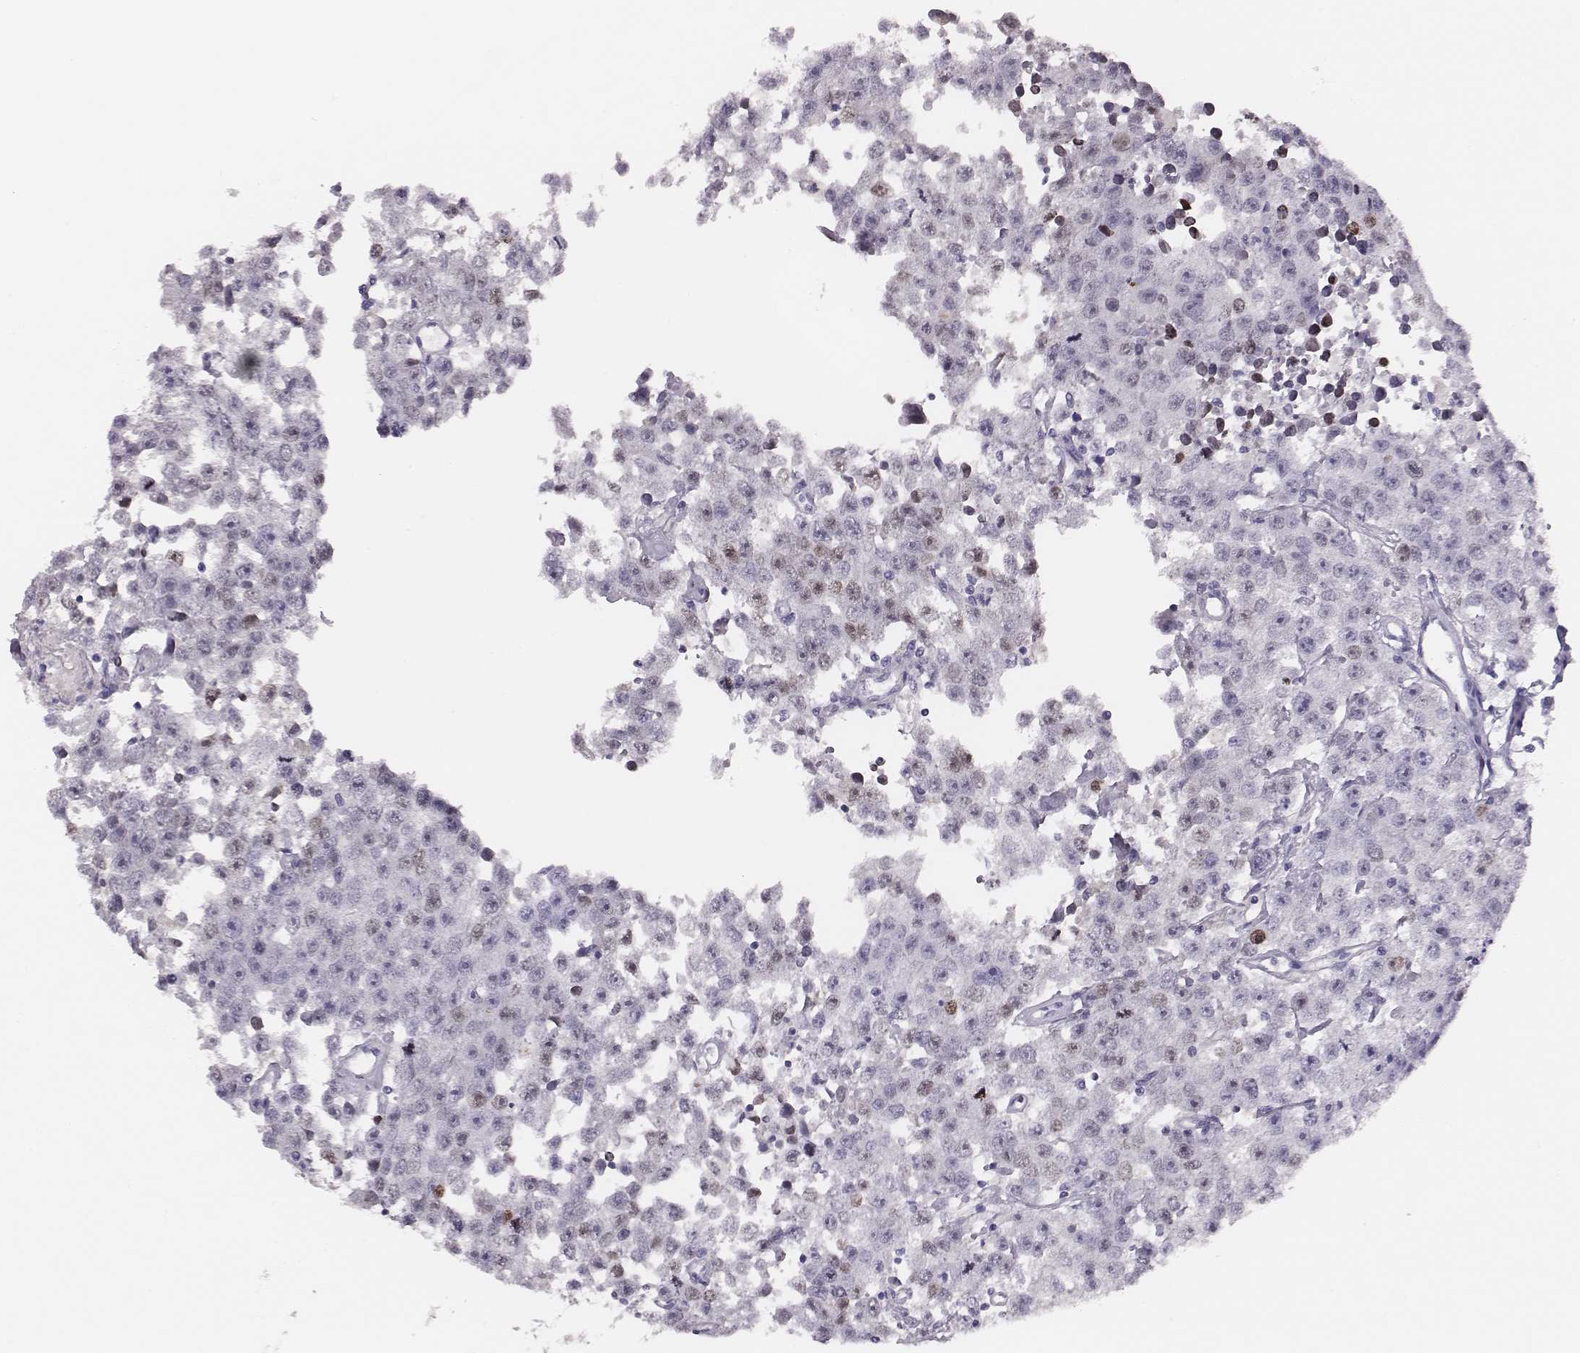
{"staining": {"intensity": "weak", "quantity": "25%-75%", "location": "nuclear"}, "tissue": "testis cancer", "cell_type": "Tumor cells", "image_type": "cancer", "snomed": [{"axis": "morphology", "description": "Seminoma, NOS"}, {"axis": "topography", "description": "Testis"}], "caption": "Tumor cells show weak nuclear staining in approximately 25%-75% of cells in testis seminoma. (brown staining indicates protein expression, while blue staining denotes nuclei).", "gene": "H1-6", "patient": {"sex": "male", "age": 52}}